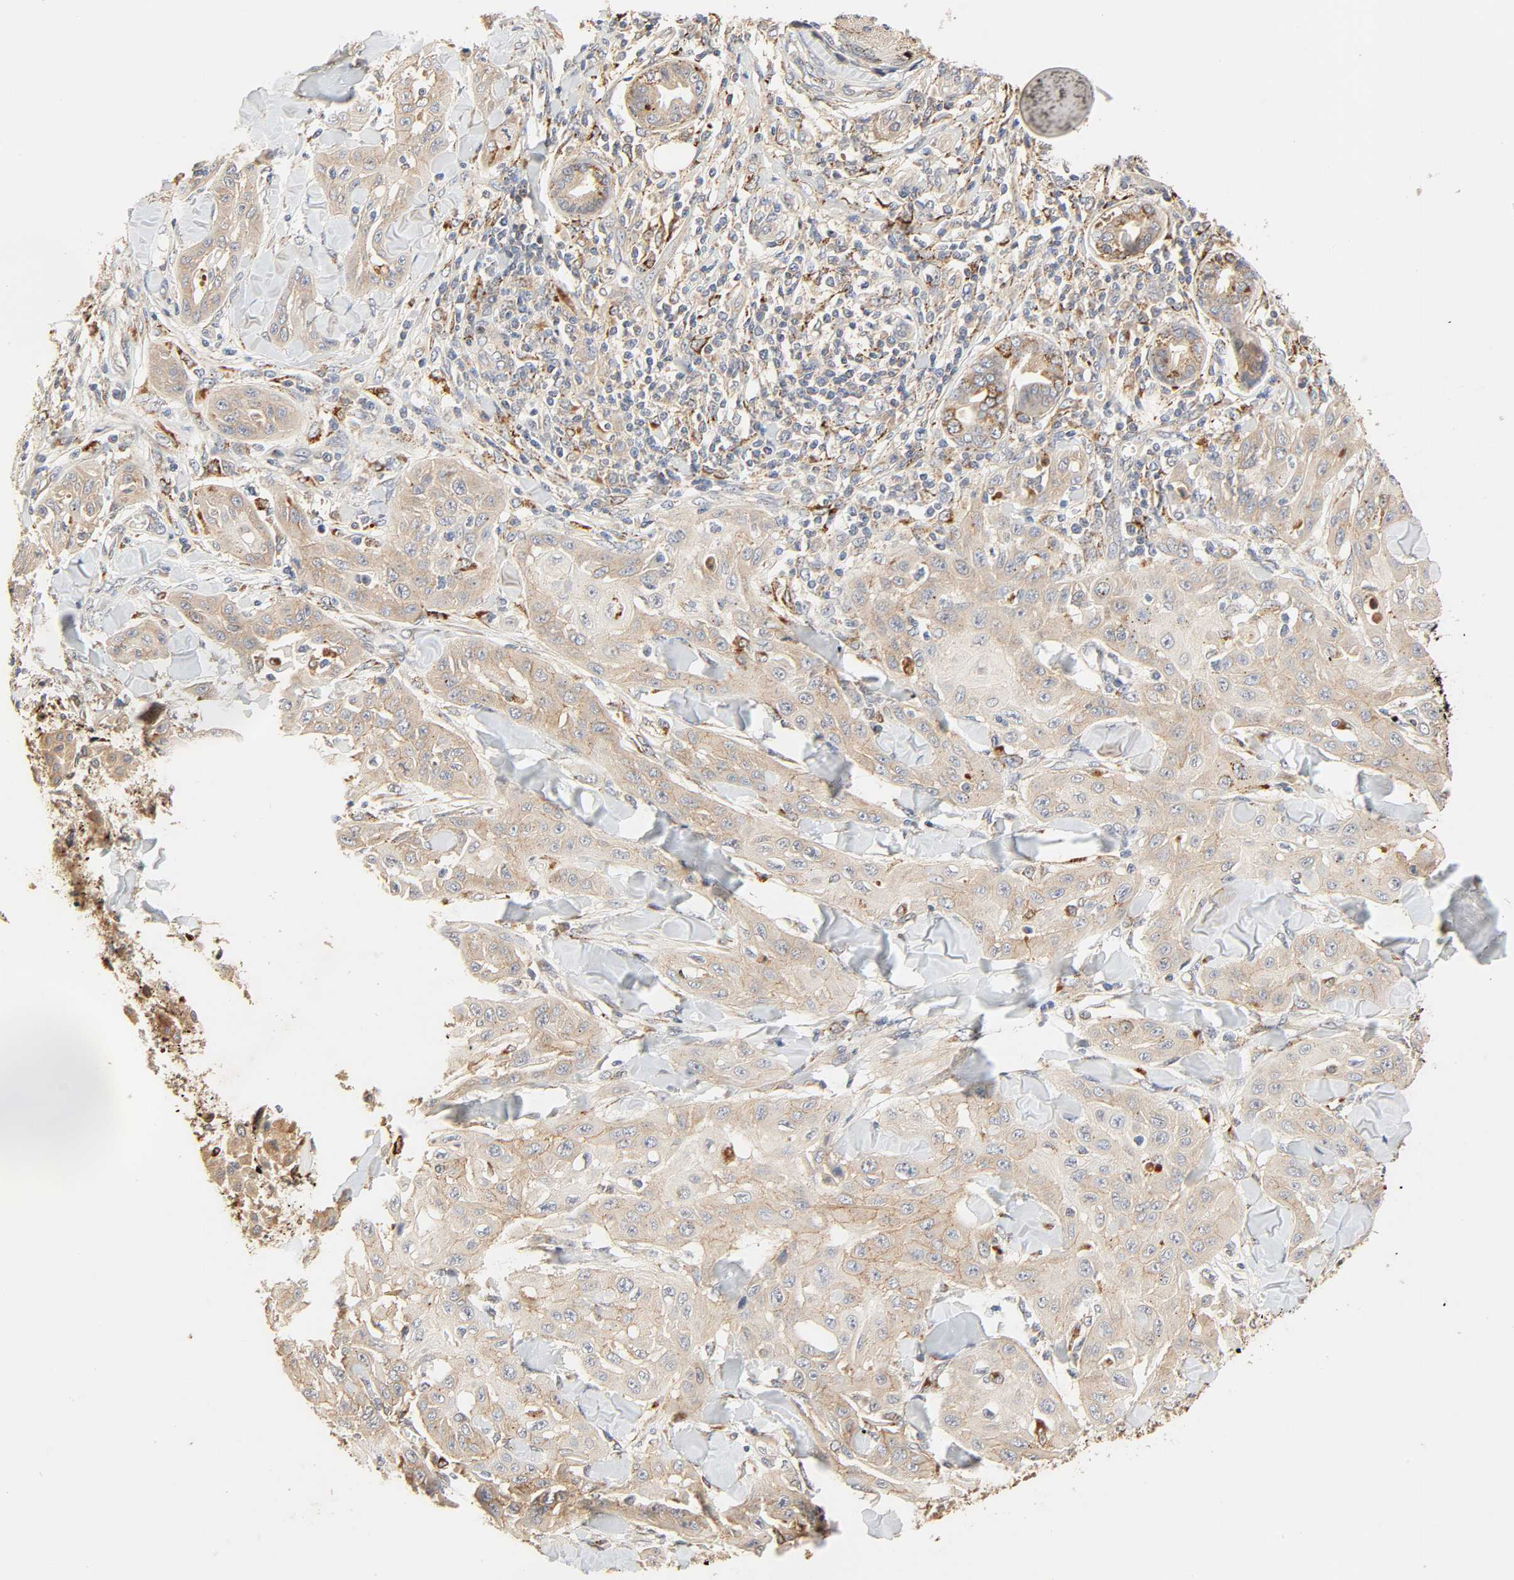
{"staining": {"intensity": "weak", "quantity": ">75%", "location": "cytoplasmic/membranous"}, "tissue": "skin cancer", "cell_type": "Tumor cells", "image_type": "cancer", "snomed": [{"axis": "morphology", "description": "Squamous cell carcinoma, NOS"}, {"axis": "topography", "description": "Skin"}], "caption": "The histopathology image demonstrates staining of skin squamous cell carcinoma, revealing weak cytoplasmic/membranous protein positivity (brown color) within tumor cells.", "gene": "MAPK6", "patient": {"sex": "male", "age": 24}}